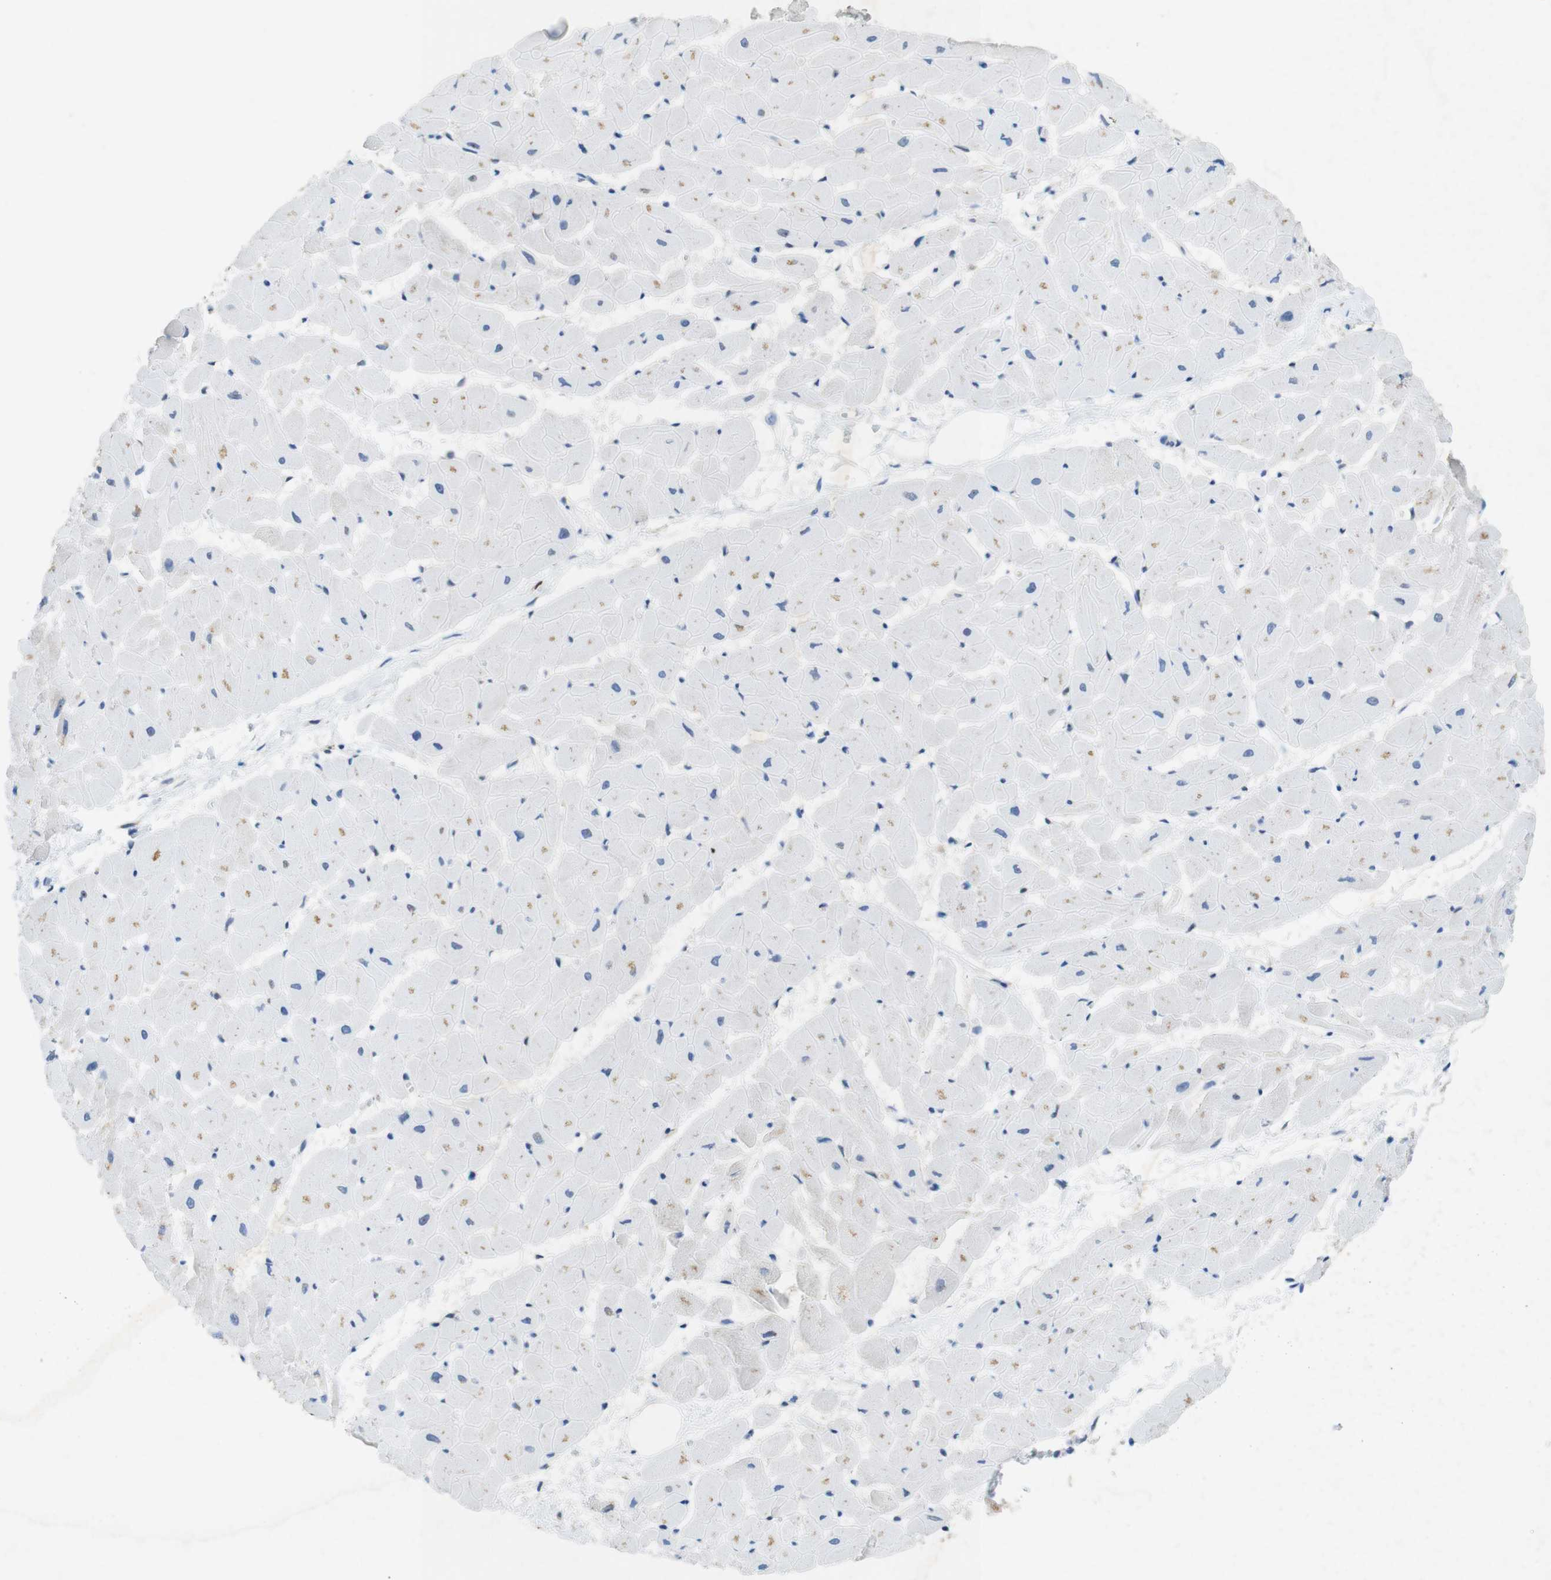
{"staining": {"intensity": "negative", "quantity": "none", "location": "none"}, "tissue": "heart muscle", "cell_type": "Cardiomyocytes", "image_type": "normal", "snomed": [{"axis": "morphology", "description": "Normal tissue, NOS"}, {"axis": "topography", "description": "Heart"}], "caption": "IHC of benign heart muscle displays no positivity in cardiomyocytes.", "gene": "TJP3", "patient": {"sex": "female", "age": 19}}